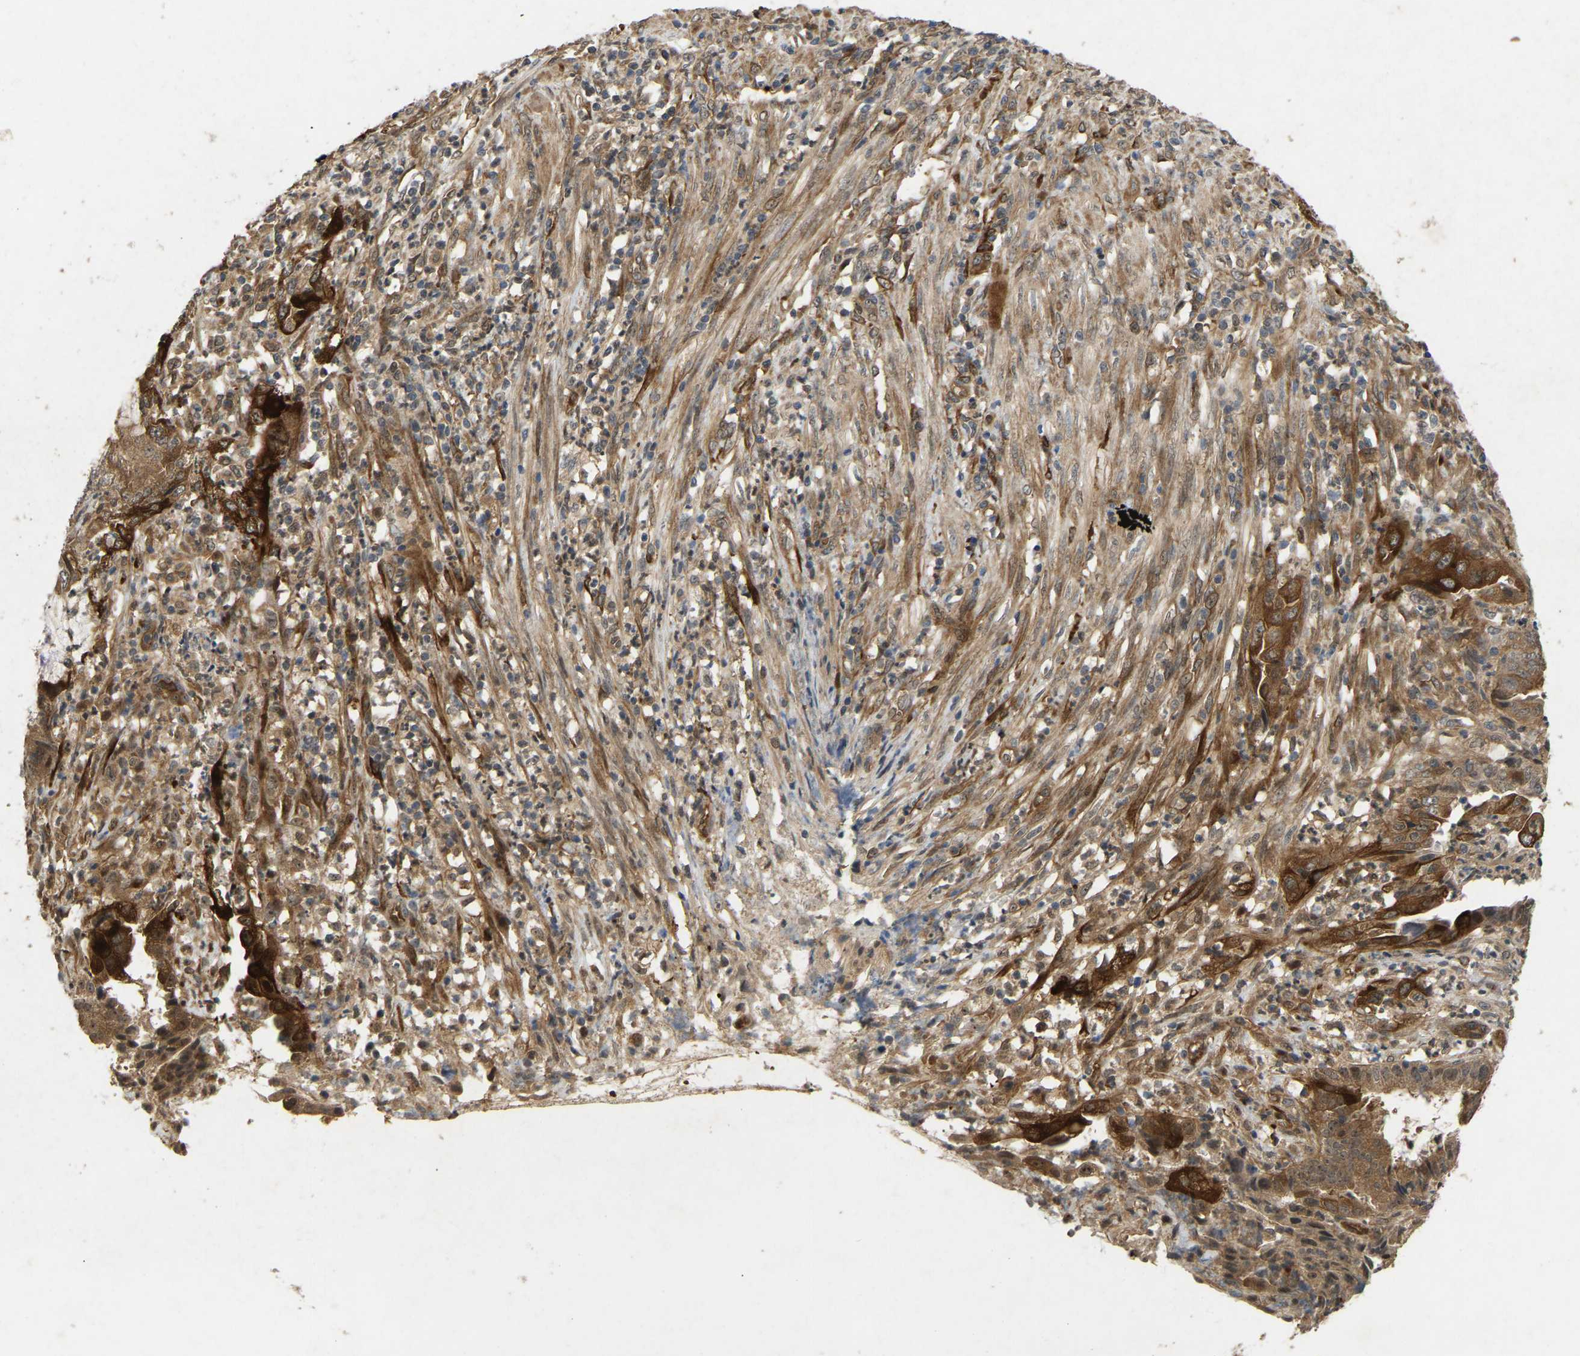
{"staining": {"intensity": "strong", "quantity": ">75%", "location": "cytoplasmic/membranous"}, "tissue": "endometrial cancer", "cell_type": "Tumor cells", "image_type": "cancer", "snomed": [{"axis": "morphology", "description": "Adenocarcinoma, NOS"}, {"axis": "topography", "description": "Endometrium"}], "caption": "Endometrial cancer stained with immunohistochemistry (IHC) displays strong cytoplasmic/membranous staining in approximately >75% of tumor cells.", "gene": "LIMK2", "patient": {"sex": "female", "age": 51}}